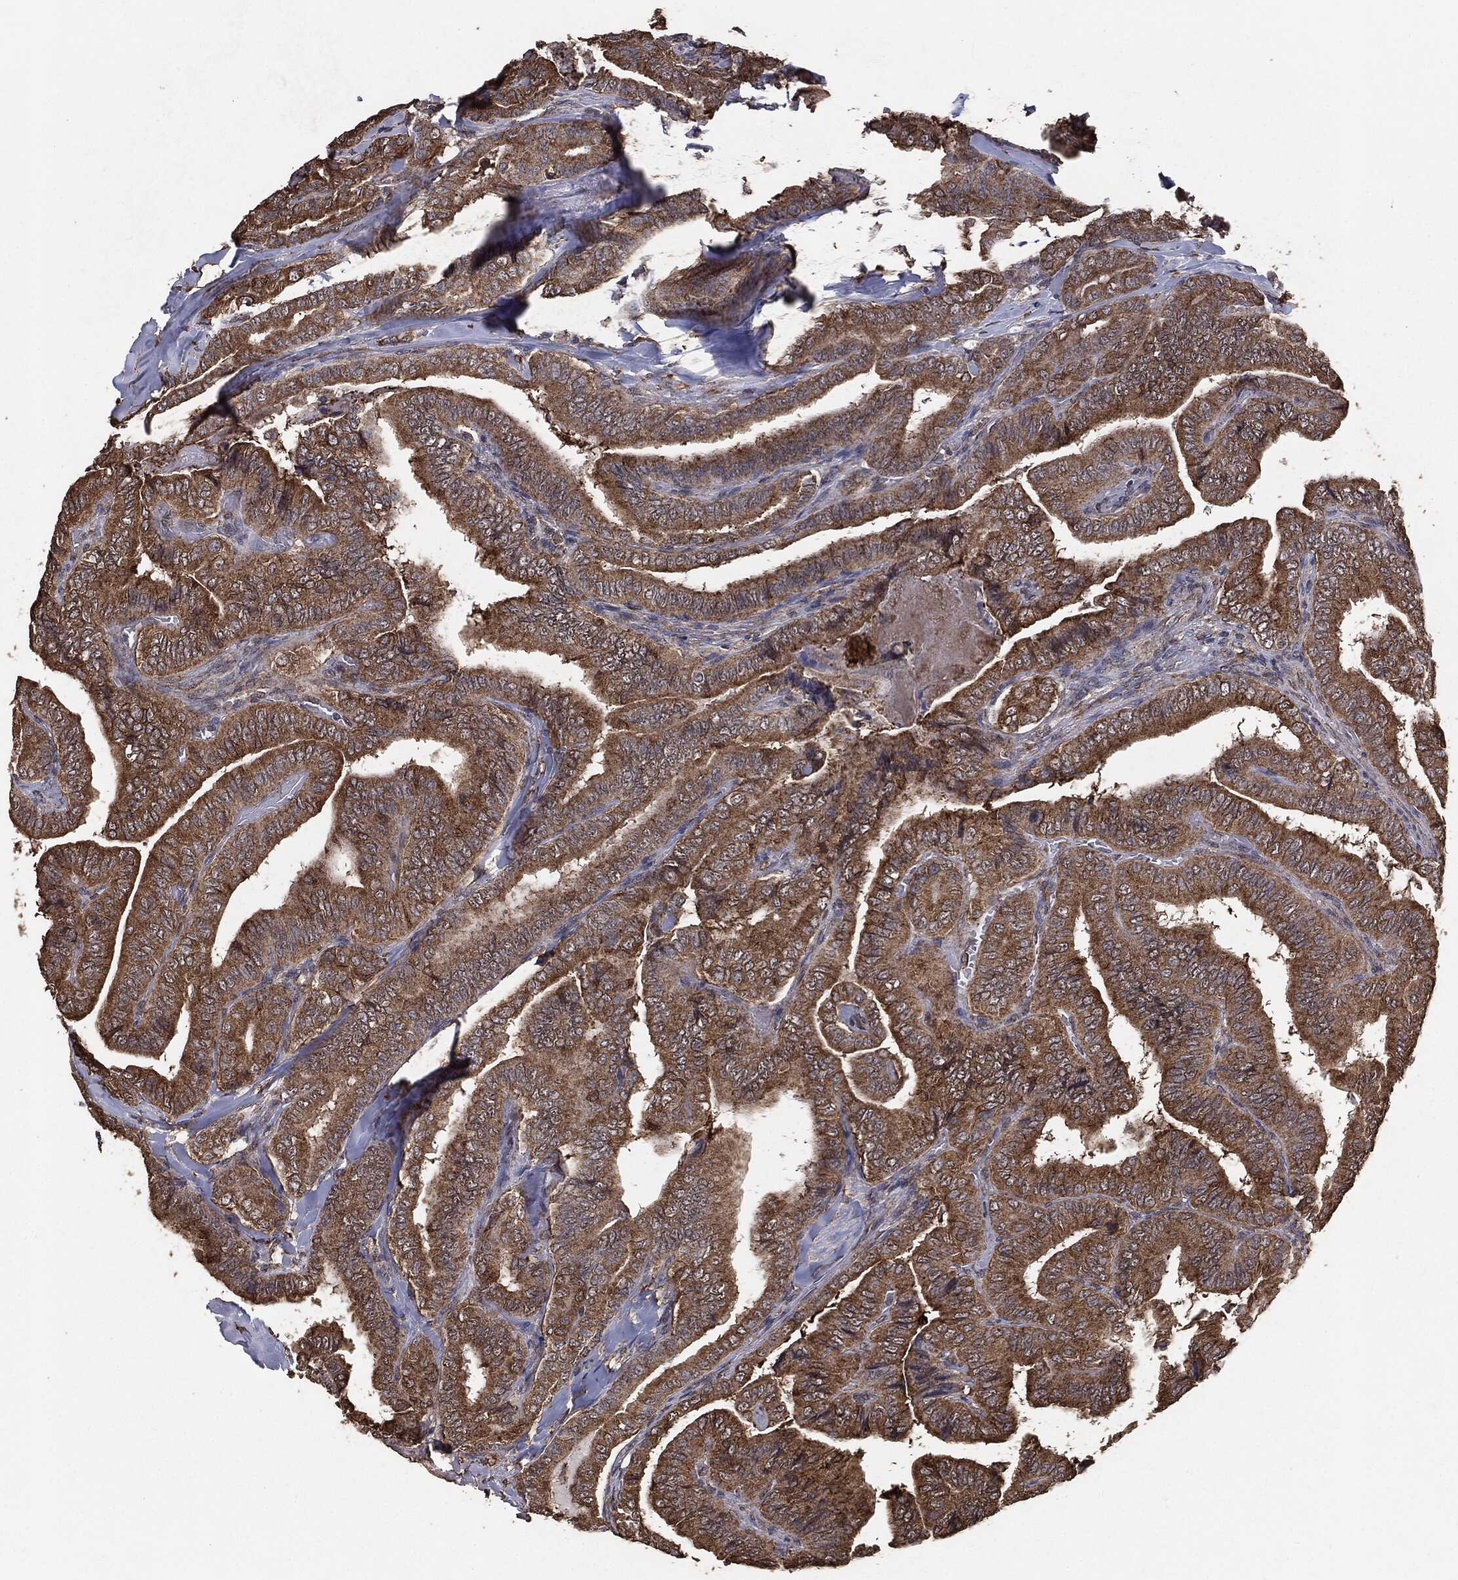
{"staining": {"intensity": "moderate", "quantity": ">75%", "location": "cytoplasmic/membranous"}, "tissue": "thyroid cancer", "cell_type": "Tumor cells", "image_type": "cancer", "snomed": [{"axis": "morphology", "description": "Papillary adenocarcinoma, NOS"}, {"axis": "topography", "description": "Thyroid gland"}], "caption": "A photomicrograph showing moderate cytoplasmic/membranous staining in approximately >75% of tumor cells in thyroid papillary adenocarcinoma, as visualized by brown immunohistochemical staining.", "gene": "MTOR", "patient": {"sex": "male", "age": 61}}